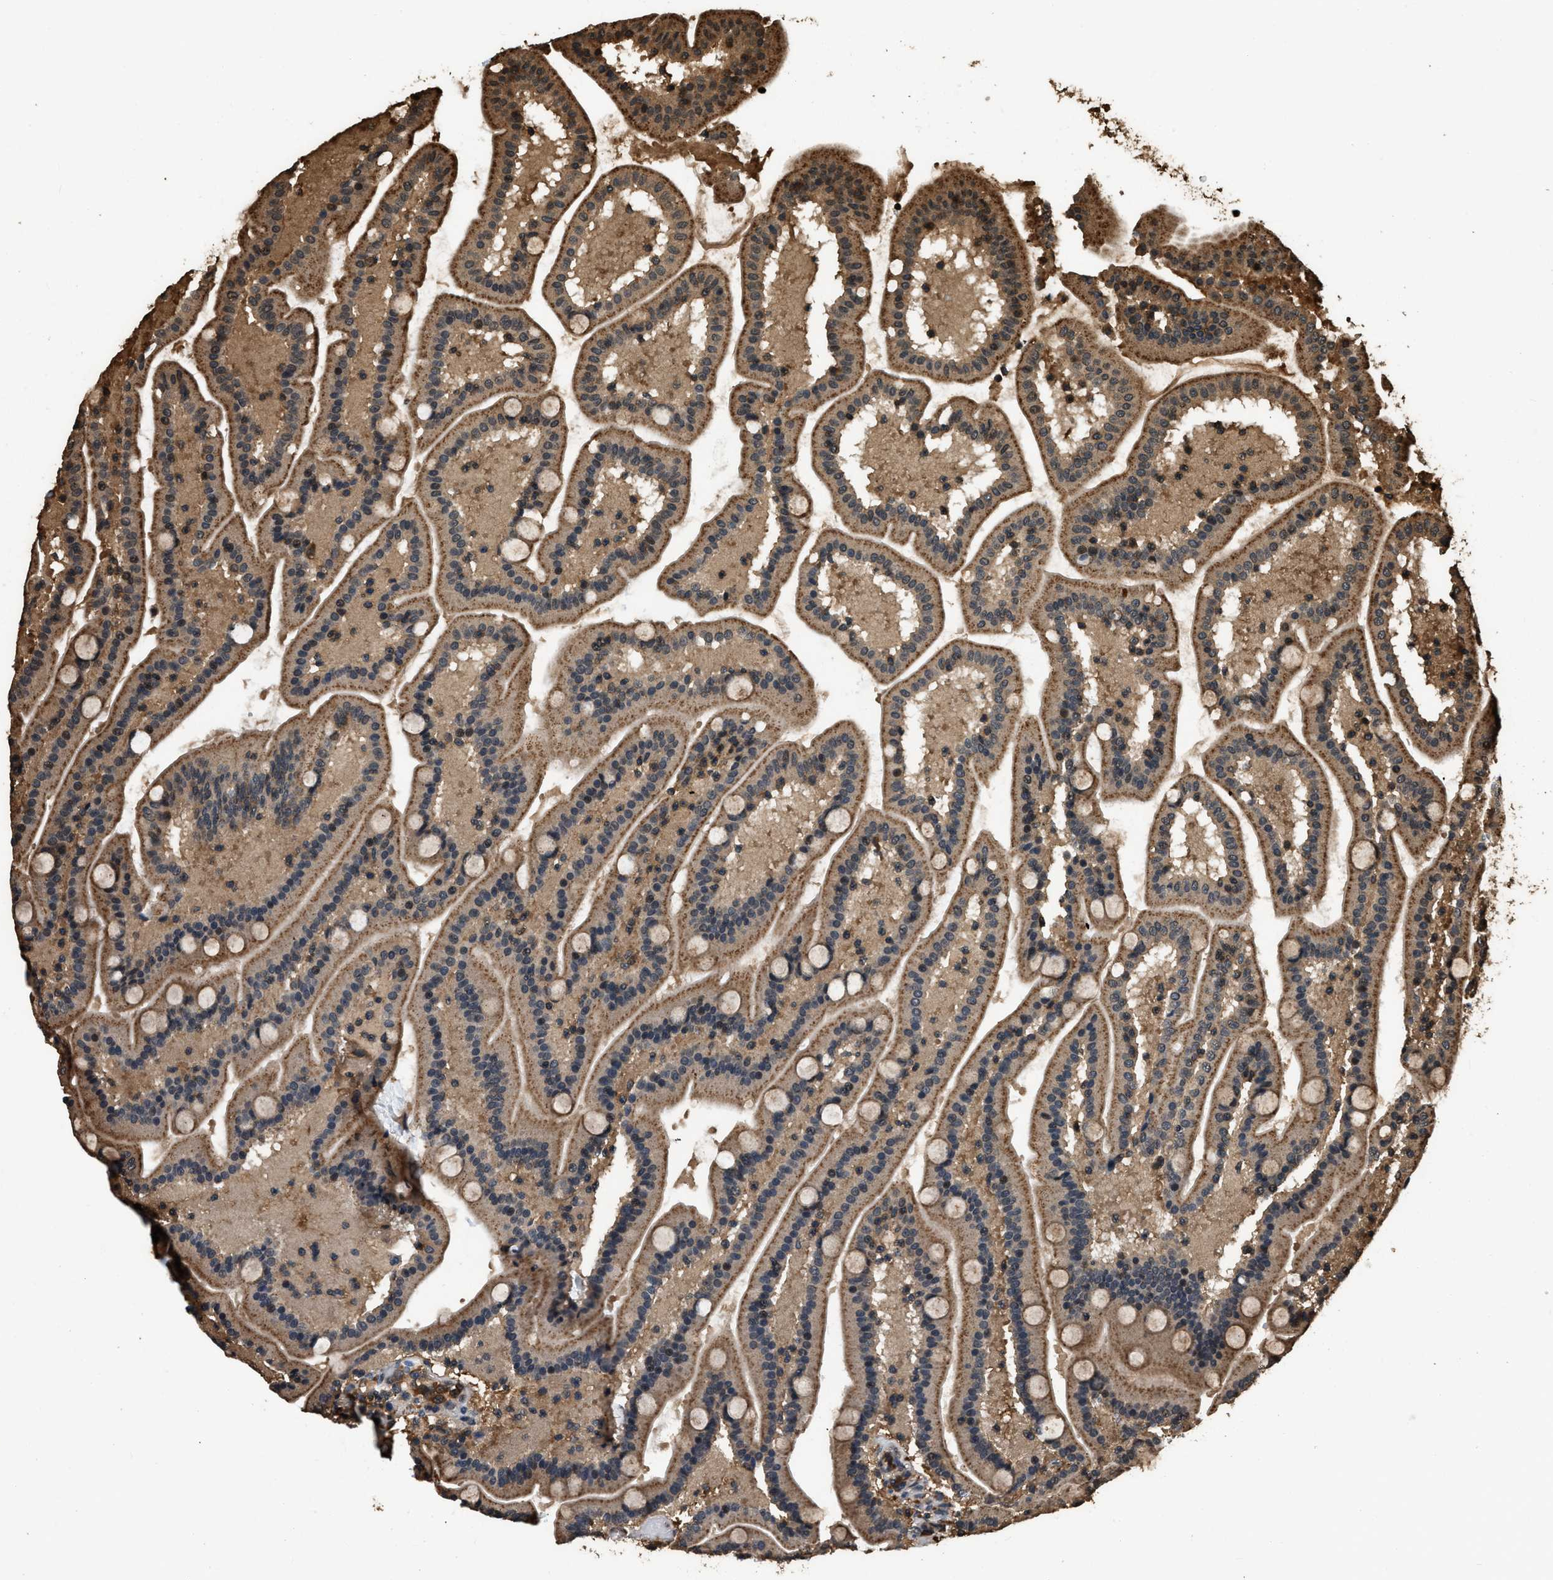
{"staining": {"intensity": "moderate", "quantity": ">75%", "location": "cytoplasmic/membranous"}, "tissue": "duodenum", "cell_type": "Glandular cells", "image_type": "normal", "snomed": [{"axis": "morphology", "description": "Normal tissue, NOS"}, {"axis": "topography", "description": "Duodenum"}], "caption": "The image exhibits immunohistochemical staining of benign duodenum. There is moderate cytoplasmic/membranous expression is seen in about >75% of glandular cells.", "gene": "RAP2A", "patient": {"sex": "male", "age": 54}}